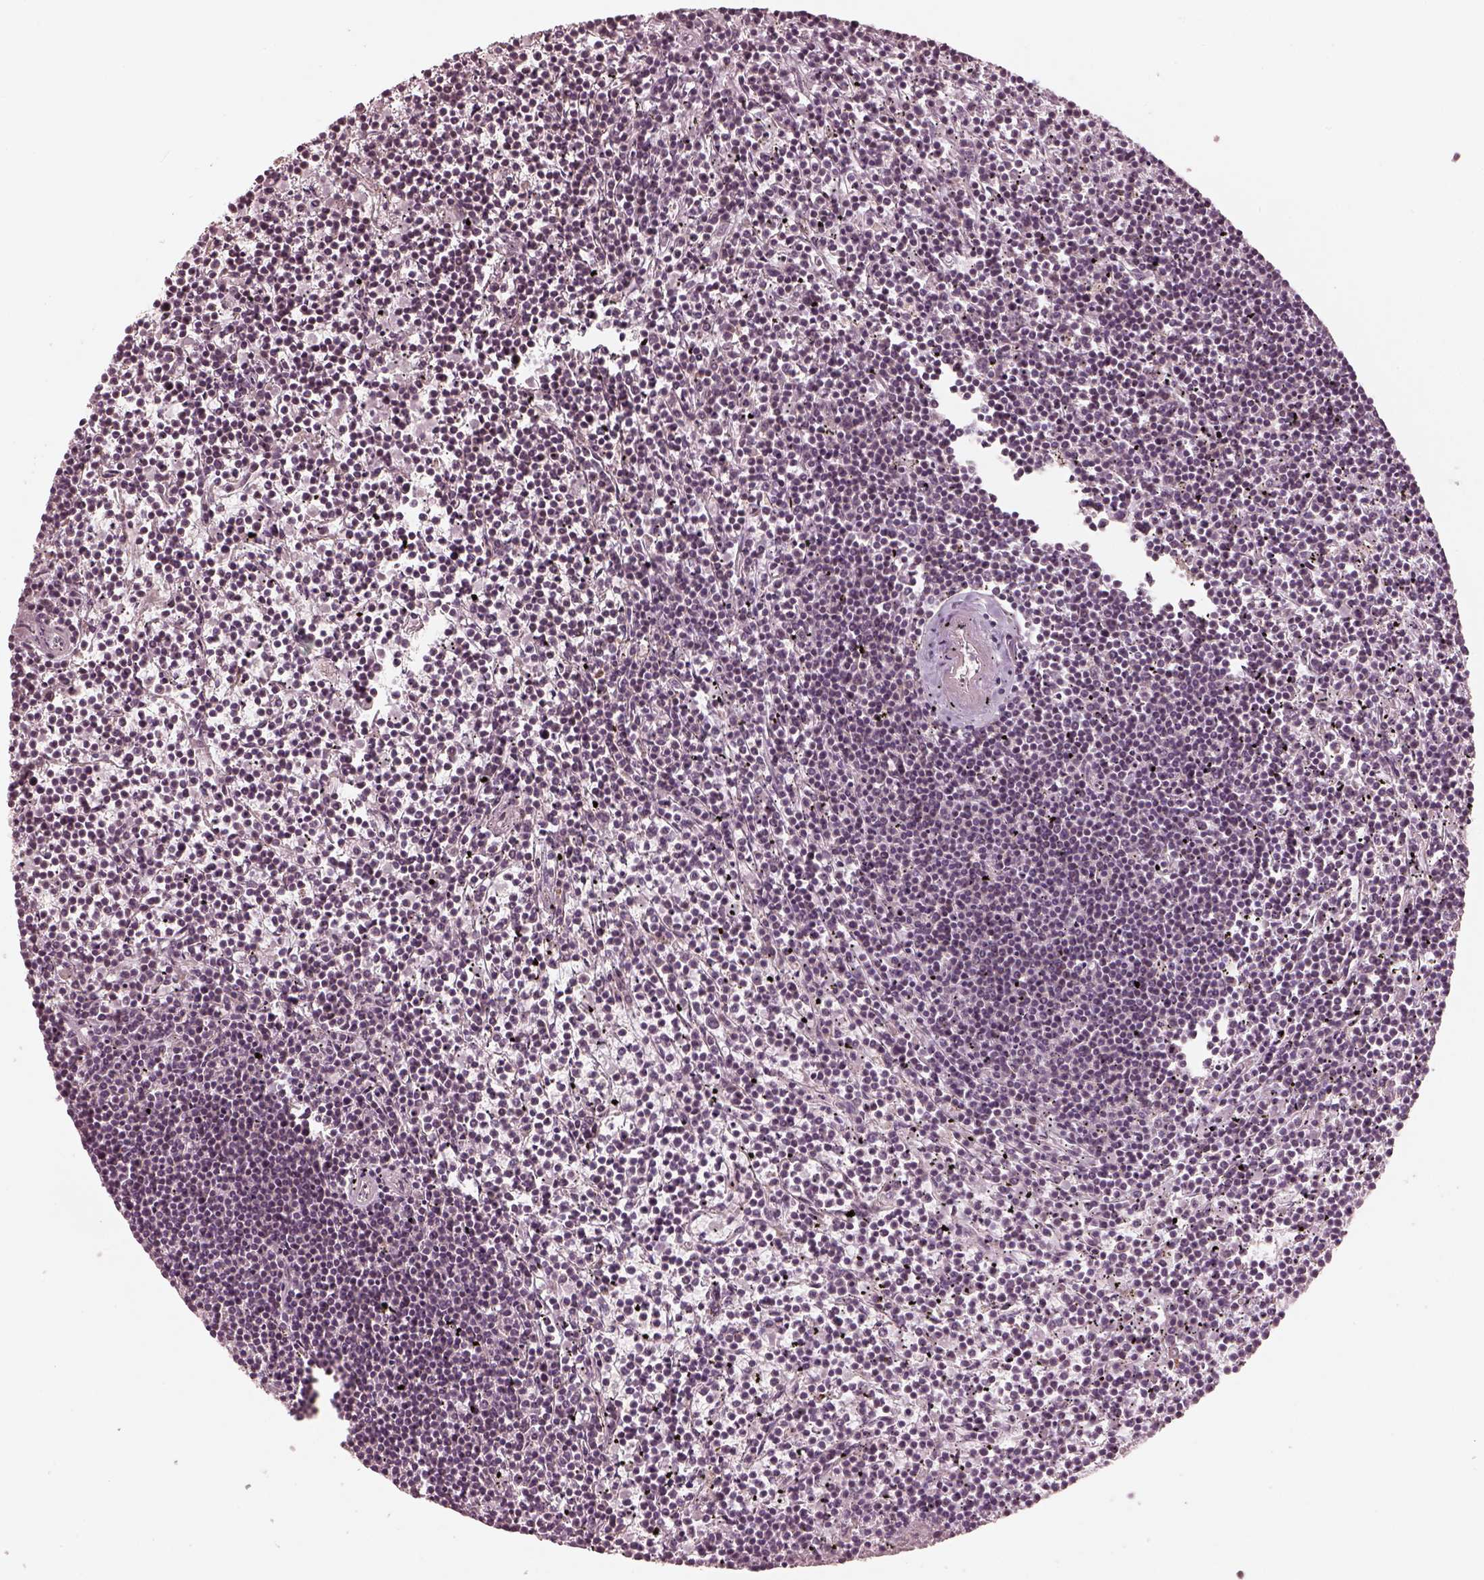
{"staining": {"intensity": "negative", "quantity": "none", "location": "none"}, "tissue": "lymphoma", "cell_type": "Tumor cells", "image_type": "cancer", "snomed": [{"axis": "morphology", "description": "Malignant lymphoma, non-Hodgkin's type, Low grade"}, {"axis": "topography", "description": "Spleen"}], "caption": "High power microscopy micrograph of an IHC photomicrograph of low-grade malignant lymphoma, non-Hodgkin's type, revealing no significant expression in tumor cells.", "gene": "IQCB1", "patient": {"sex": "female", "age": 19}}